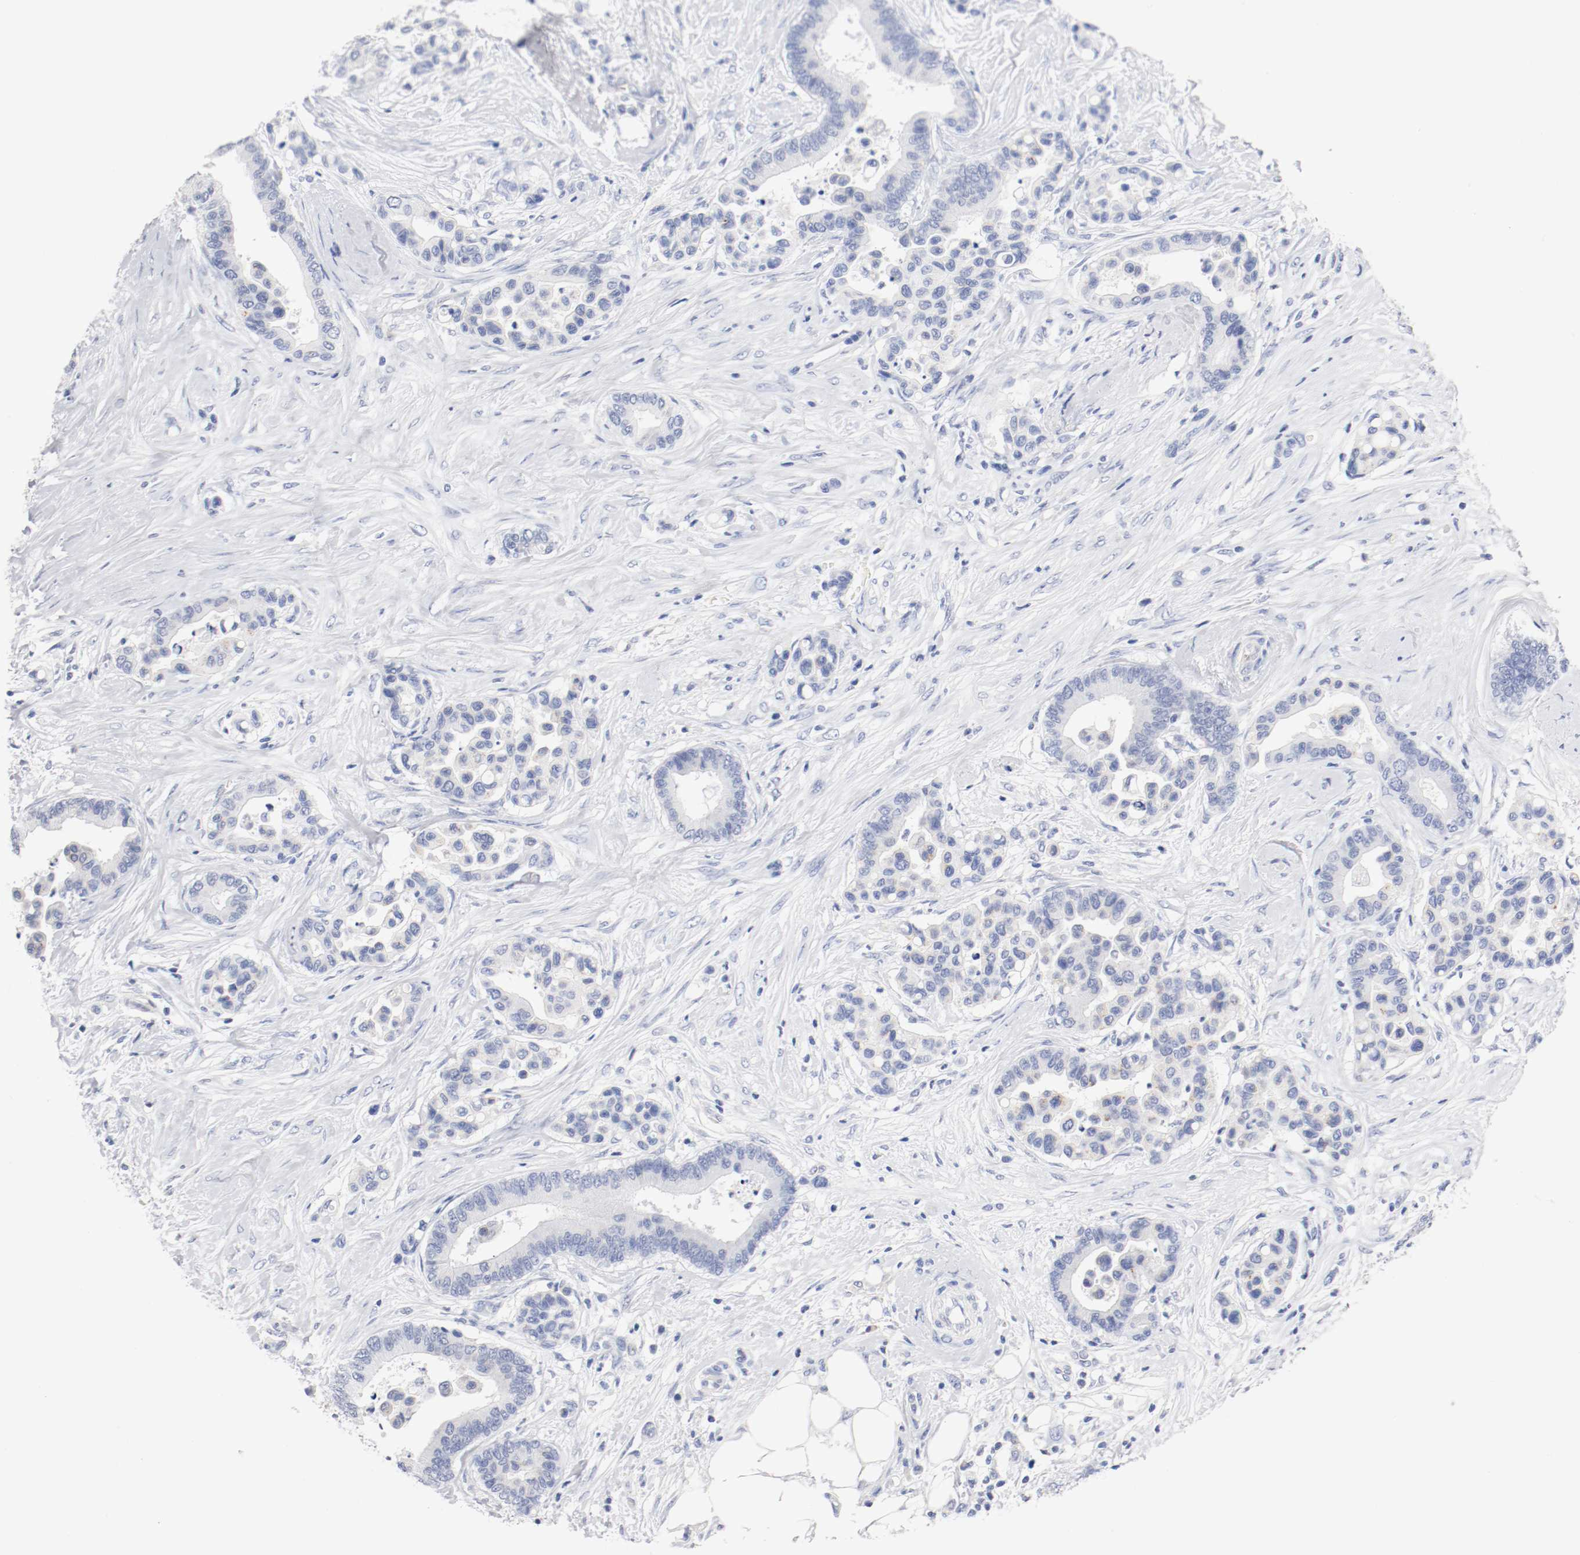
{"staining": {"intensity": "negative", "quantity": "none", "location": "none"}, "tissue": "colorectal cancer", "cell_type": "Tumor cells", "image_type": "cancer", "snomed": [{"axis": "morphology", "description": "Adenocarcinoma, NOS"}, {"axis": "topography", "description": "Colon"}], "caption": "Immunohistochemistry image of colorectal cancer stained for a protein (brown), which displays no expression in tumor cells.", "gene": "HOMER1", "patient": {"sex": "male", "age": 82}}